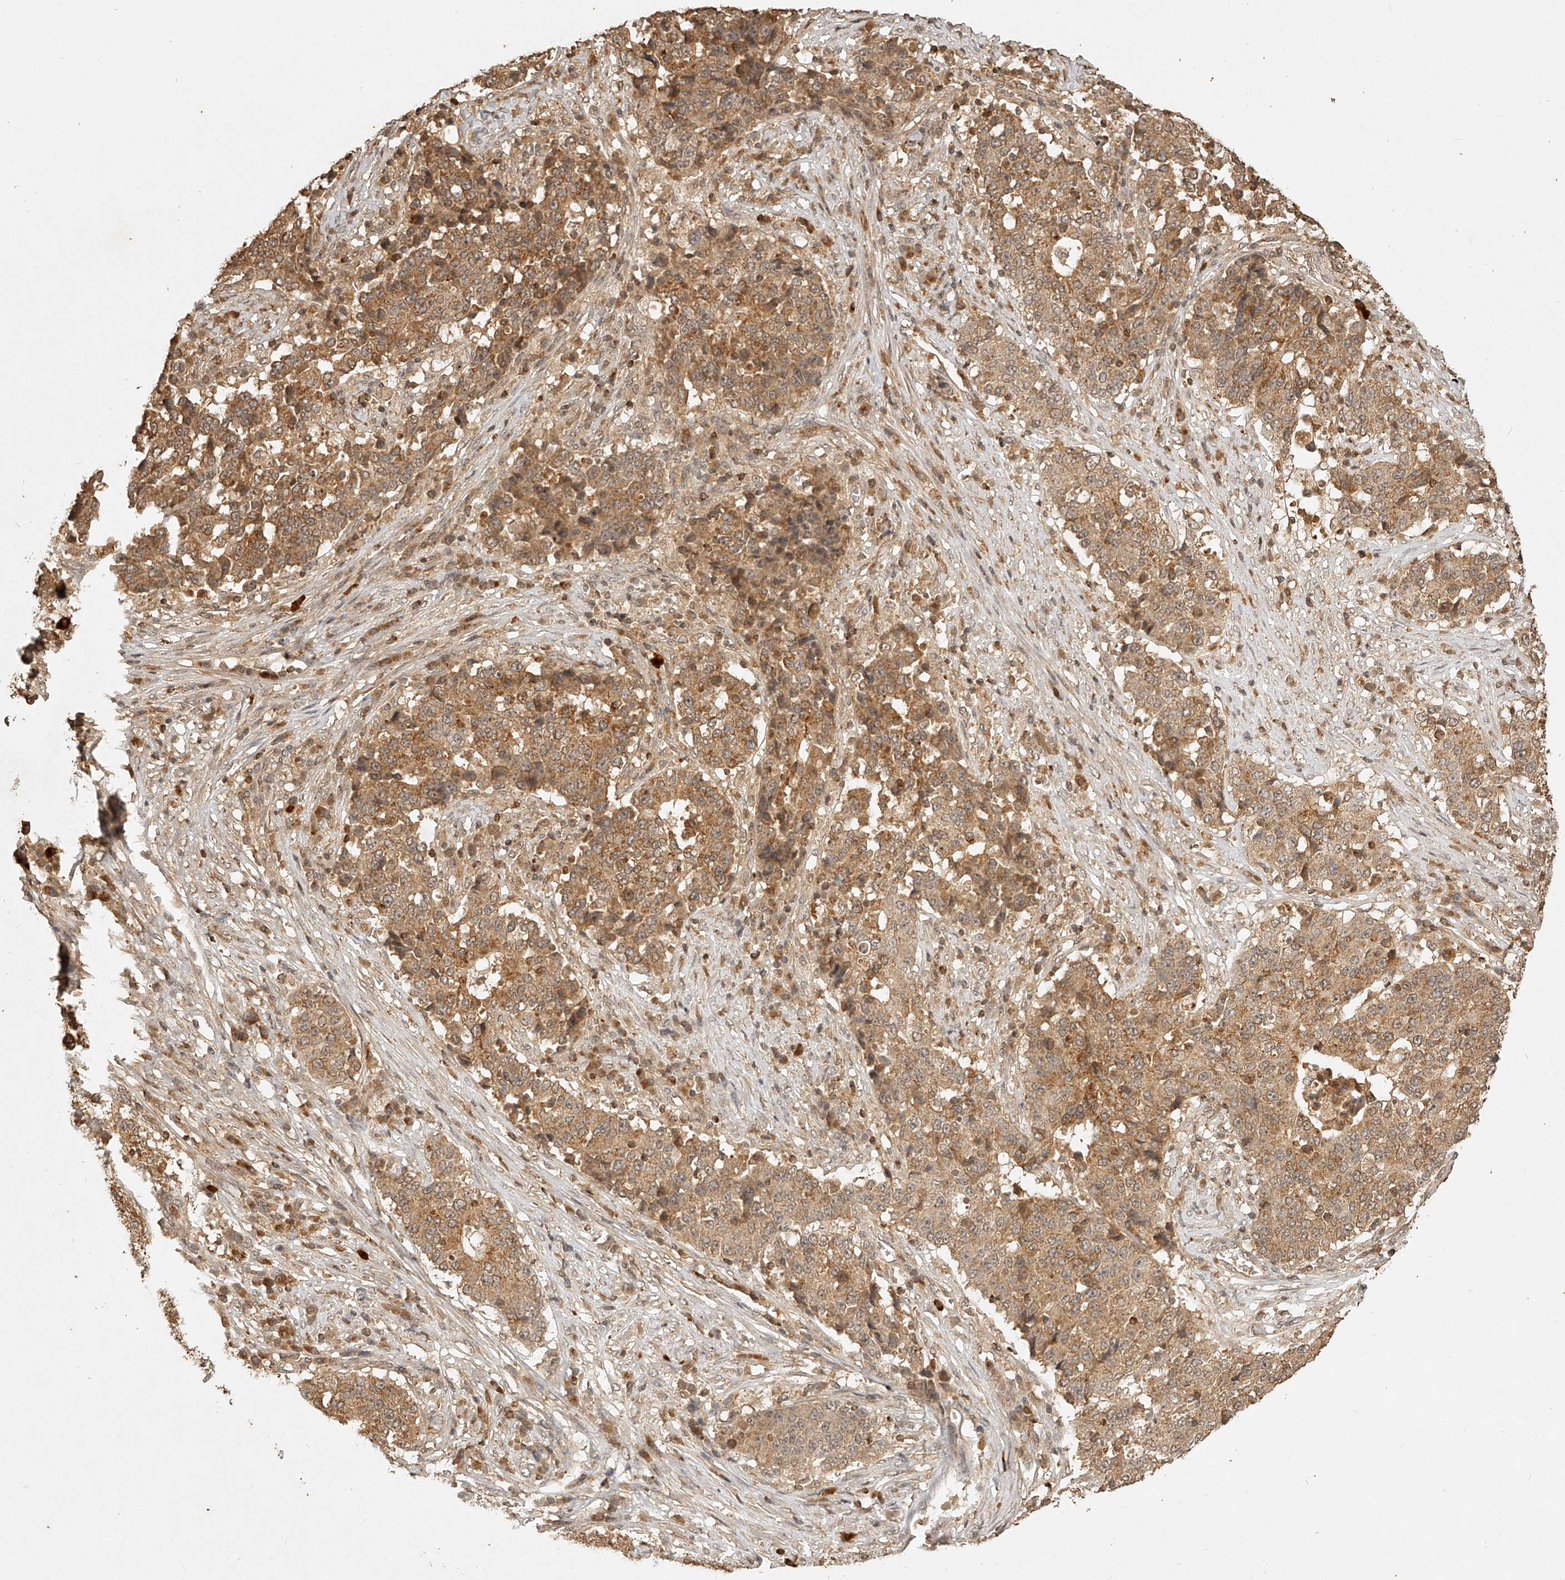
{"staining": {"intensity": "moderate", "quantity": ">75%", "location": "cytoplasmic/membranous"}, "tissue": "stomach cancer", "cell_type": "Tumor cells", "image_type": "cancer", "snomed": [{"axis": "morphology", "description": "Adenocarcinoma, NOS"}, {"axis": "topography", "description": "Stomach"}], "caption": "Immunohistochemistry (IHC) of adenocarcinoma (stomach) reveals medium levels of moderate cytoplasmic/membranous staining in approximately >75% of tumor cells.", "gene": "BCL2L11", "patient": {"sex": "male", "age": 59}}